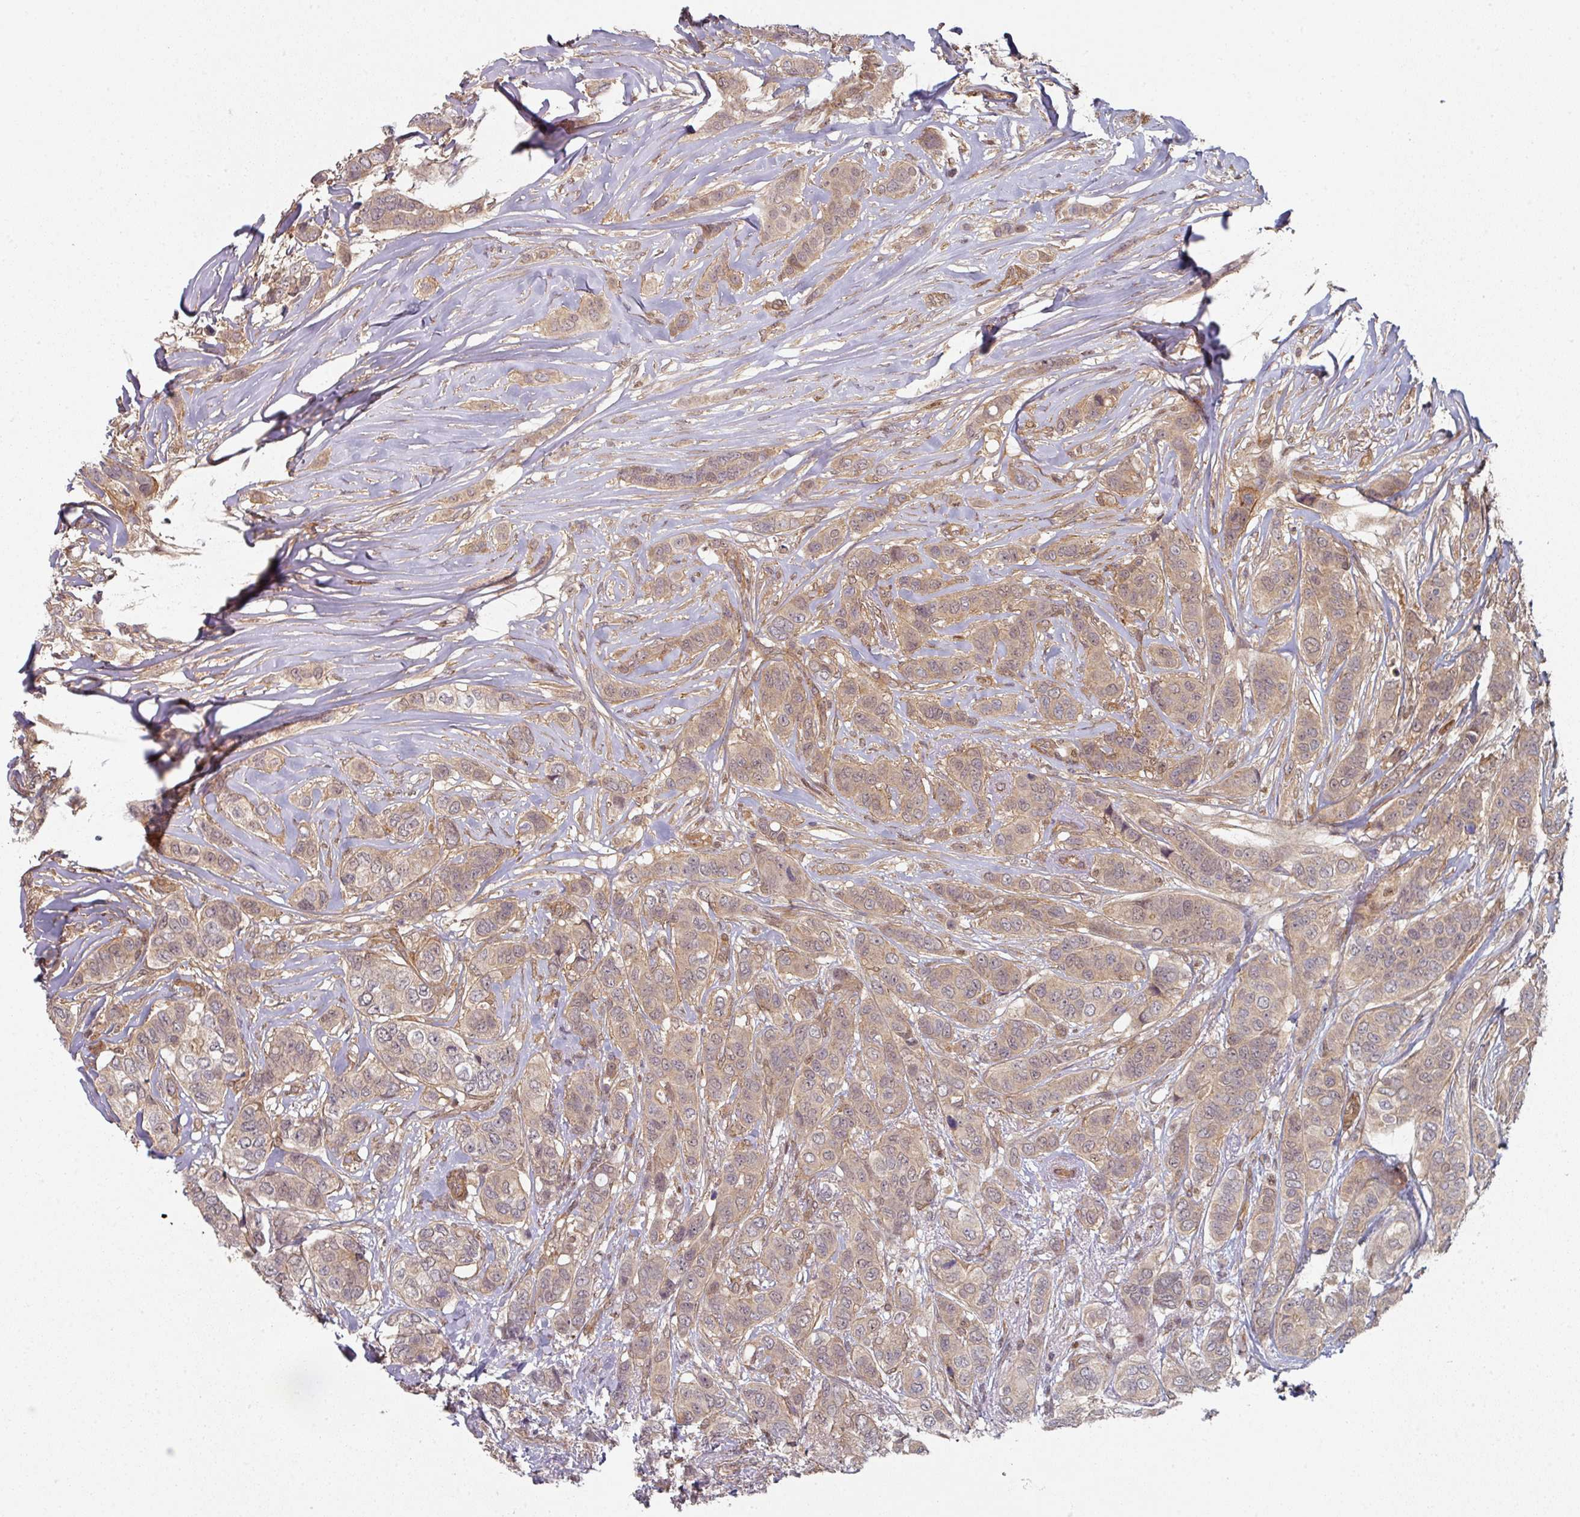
{"staining": {"intensity": "weak", "quantity": ">75%", "location": "cytoplasmic/membranous,nuclear"}, "tissue": "breast cancer", "cell_type": "Tumor cells", "image_type": "cancer", "snomed": [{"axis": "morphology", "description": "Lobular carcinoma"}, {"axis": "topography", "description": "Breast"}], "caption": "High-magnification brightfield microscopy of breast cancer (lobular carcinoma) stained with DAB (brown) and counterstained with hematoxylin (blue). tumor cells exhibit weak cytoplasmic/membranous and nuclear staining is seen in approximately>75% of cells.", "gene": "PSME3IP1", "patient": {"sex": "female", "age": 51}}